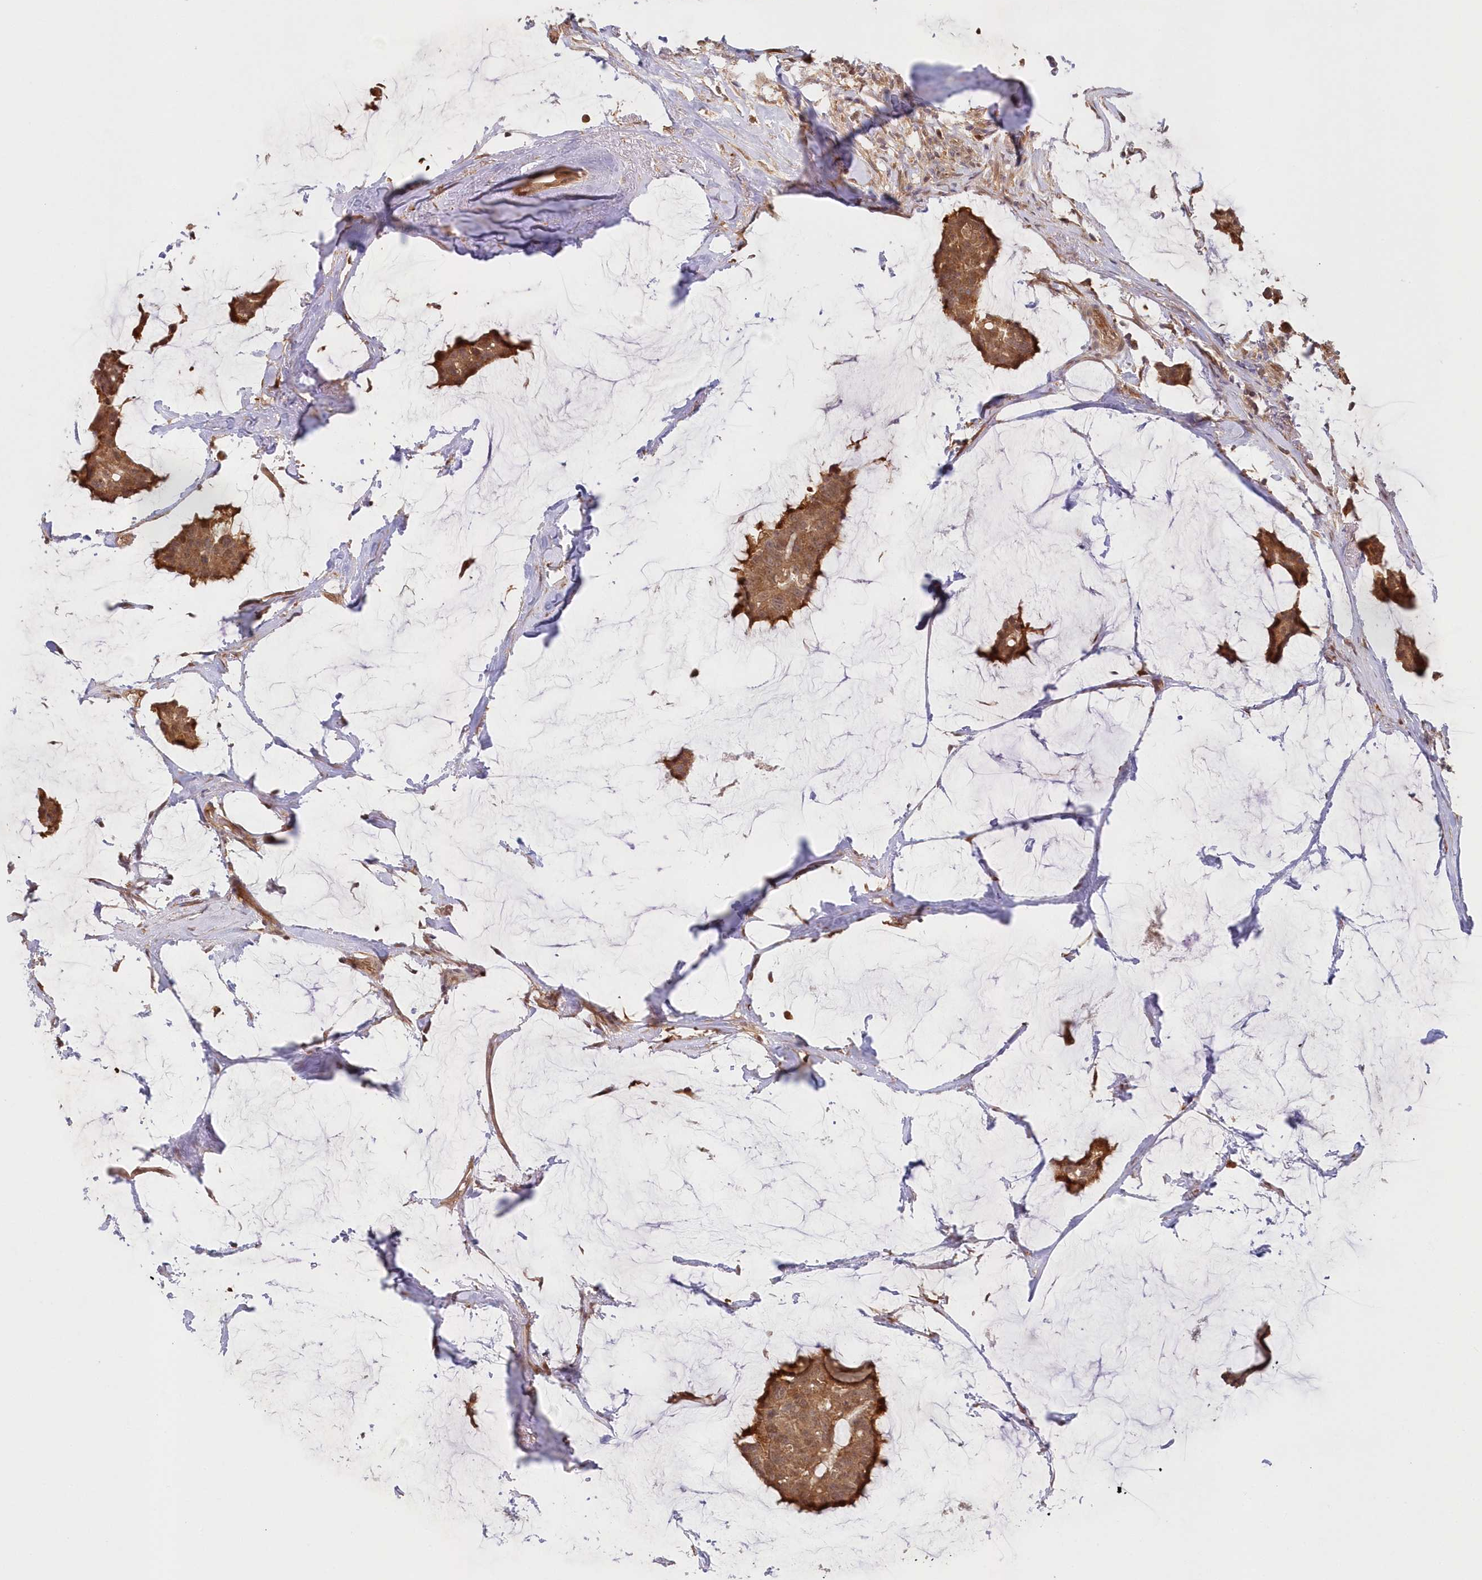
{"staining": {"intensity": "moderate", "quantity": ">75%", "location": "cytoplasmic/membranous"}, "tissue": "breast cancer", "cell_type": "Tumor cells", "image_type": "cancer", "snomed": [{"axis": "morphology", "description": "Duct carcinoma"}, {"axis": "topography", "description": "Breast"}], "caption": "Approximately >75% of tumor cells in human invasive ductal carcinoma (breast) display moderate cytoplasmic/membranous protein expression as visualized by brown immunohistochemical staining.", "gene": "GBE1", "patient": {"sex": "female", "age": 93}}